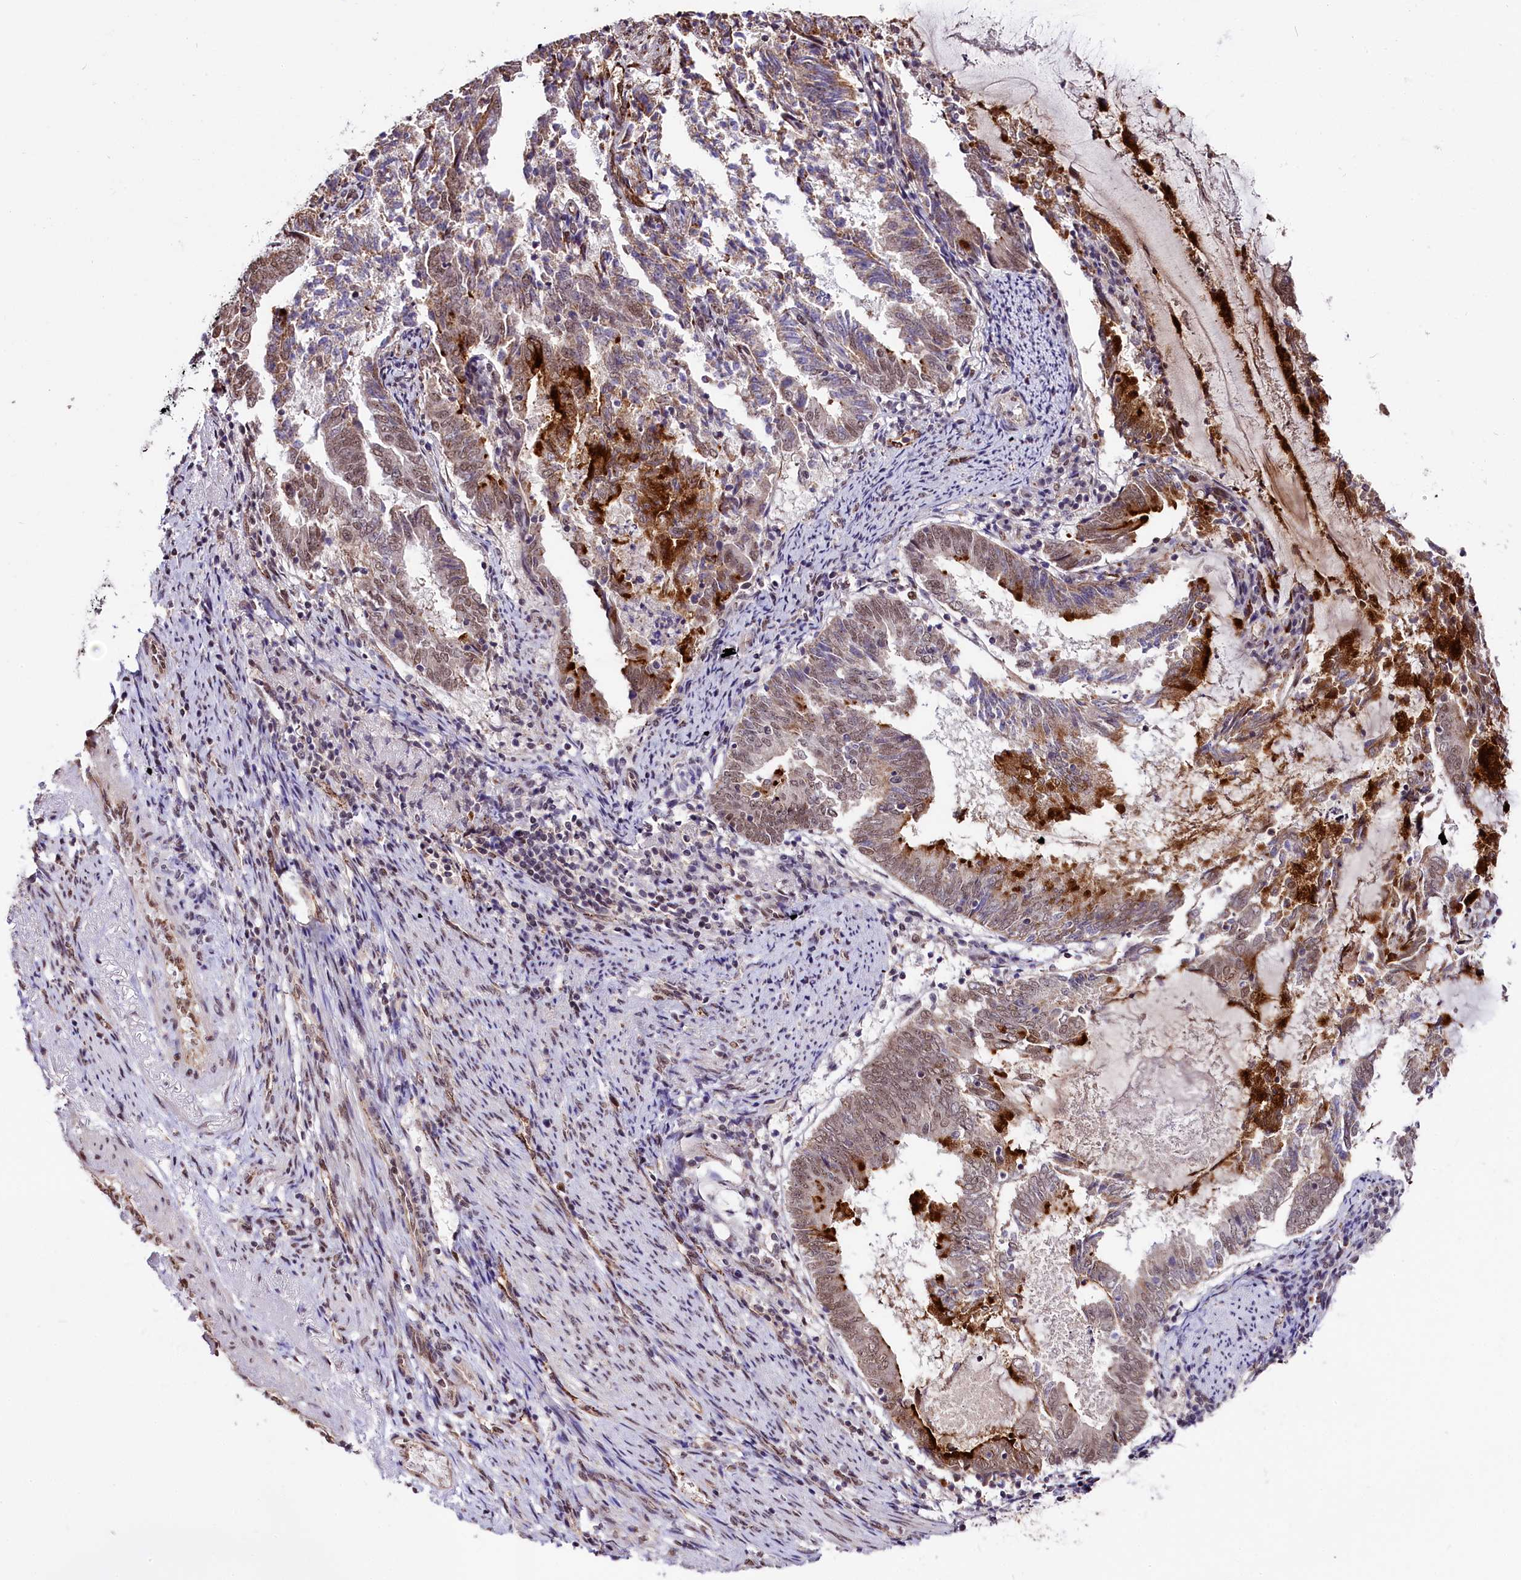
{"staining": {"intensity": "strong", "quantity": "25%-75%", "location": "cytoplasmic/membranous,nuclear"}, "tissue": "endometrial cancer", "cell_type": "Tumor cells", "image_type": "cancer", "snomed": [{"axis": "morphology", "description": "Adenocarcinoma, NOS"}, {"axis": "topography", "description": "Endometrium"}], "caption": "Protein expression analysis of endometrial adenocarcinoma shows strong cytoplasmic/membranous and nuclear expression in about 25%-75% of tumor cells.", "gene": "MRPL54", "patient": {"sex": "female", "age": 80}}